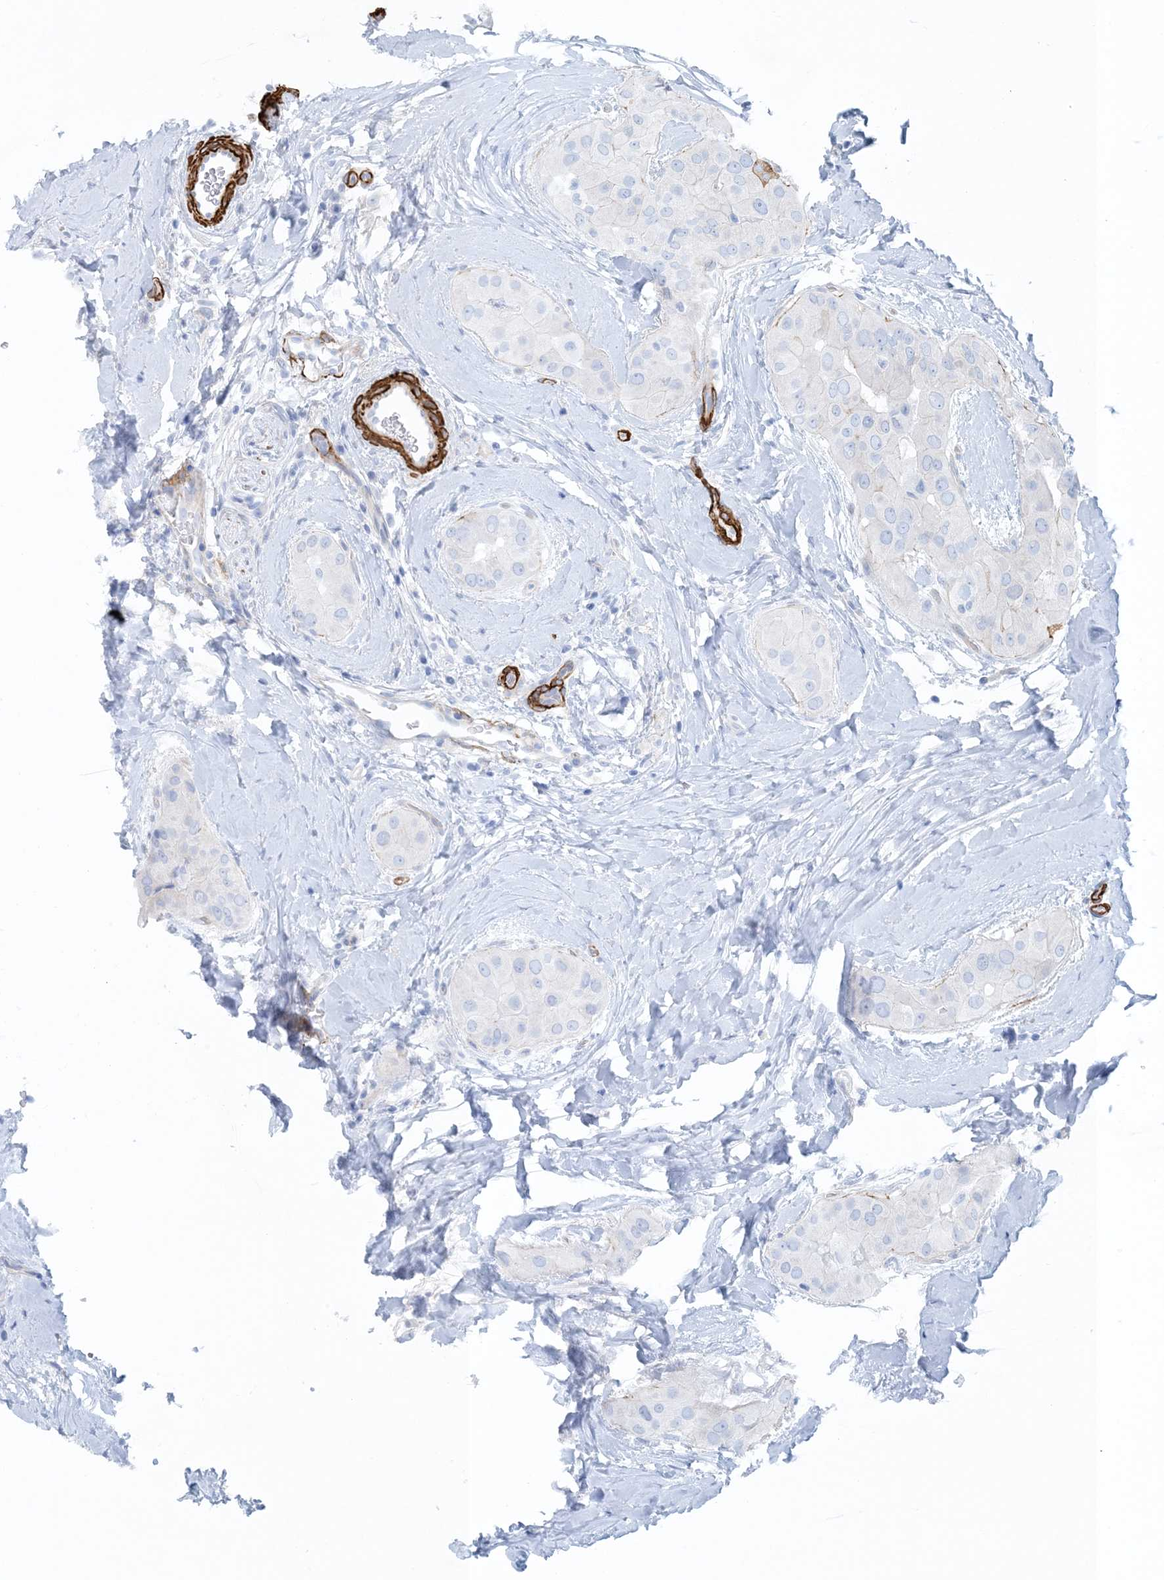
{"staining": {"intensity": "negative", "quantity": "none", "location": "none"}, "tissue": "thyroid cancer", "cell_type": "Tumor cells", "image_type": "cancer", "snomed": [{"axis": "morphology", "description": "Papillary adenocarcinoma, NOS"}, {"axis": "topography", "description": "Thyroid gland"}], "caption": "DAB (3,3'-diaminobenzidine) immunohistochemical staining of human thyroid cancer (papillary adenocarcinoma) exhibits no significant expression in tumor cells.", "gene": "SHANK1", "patient": {"sex": "male", "age": 33}}